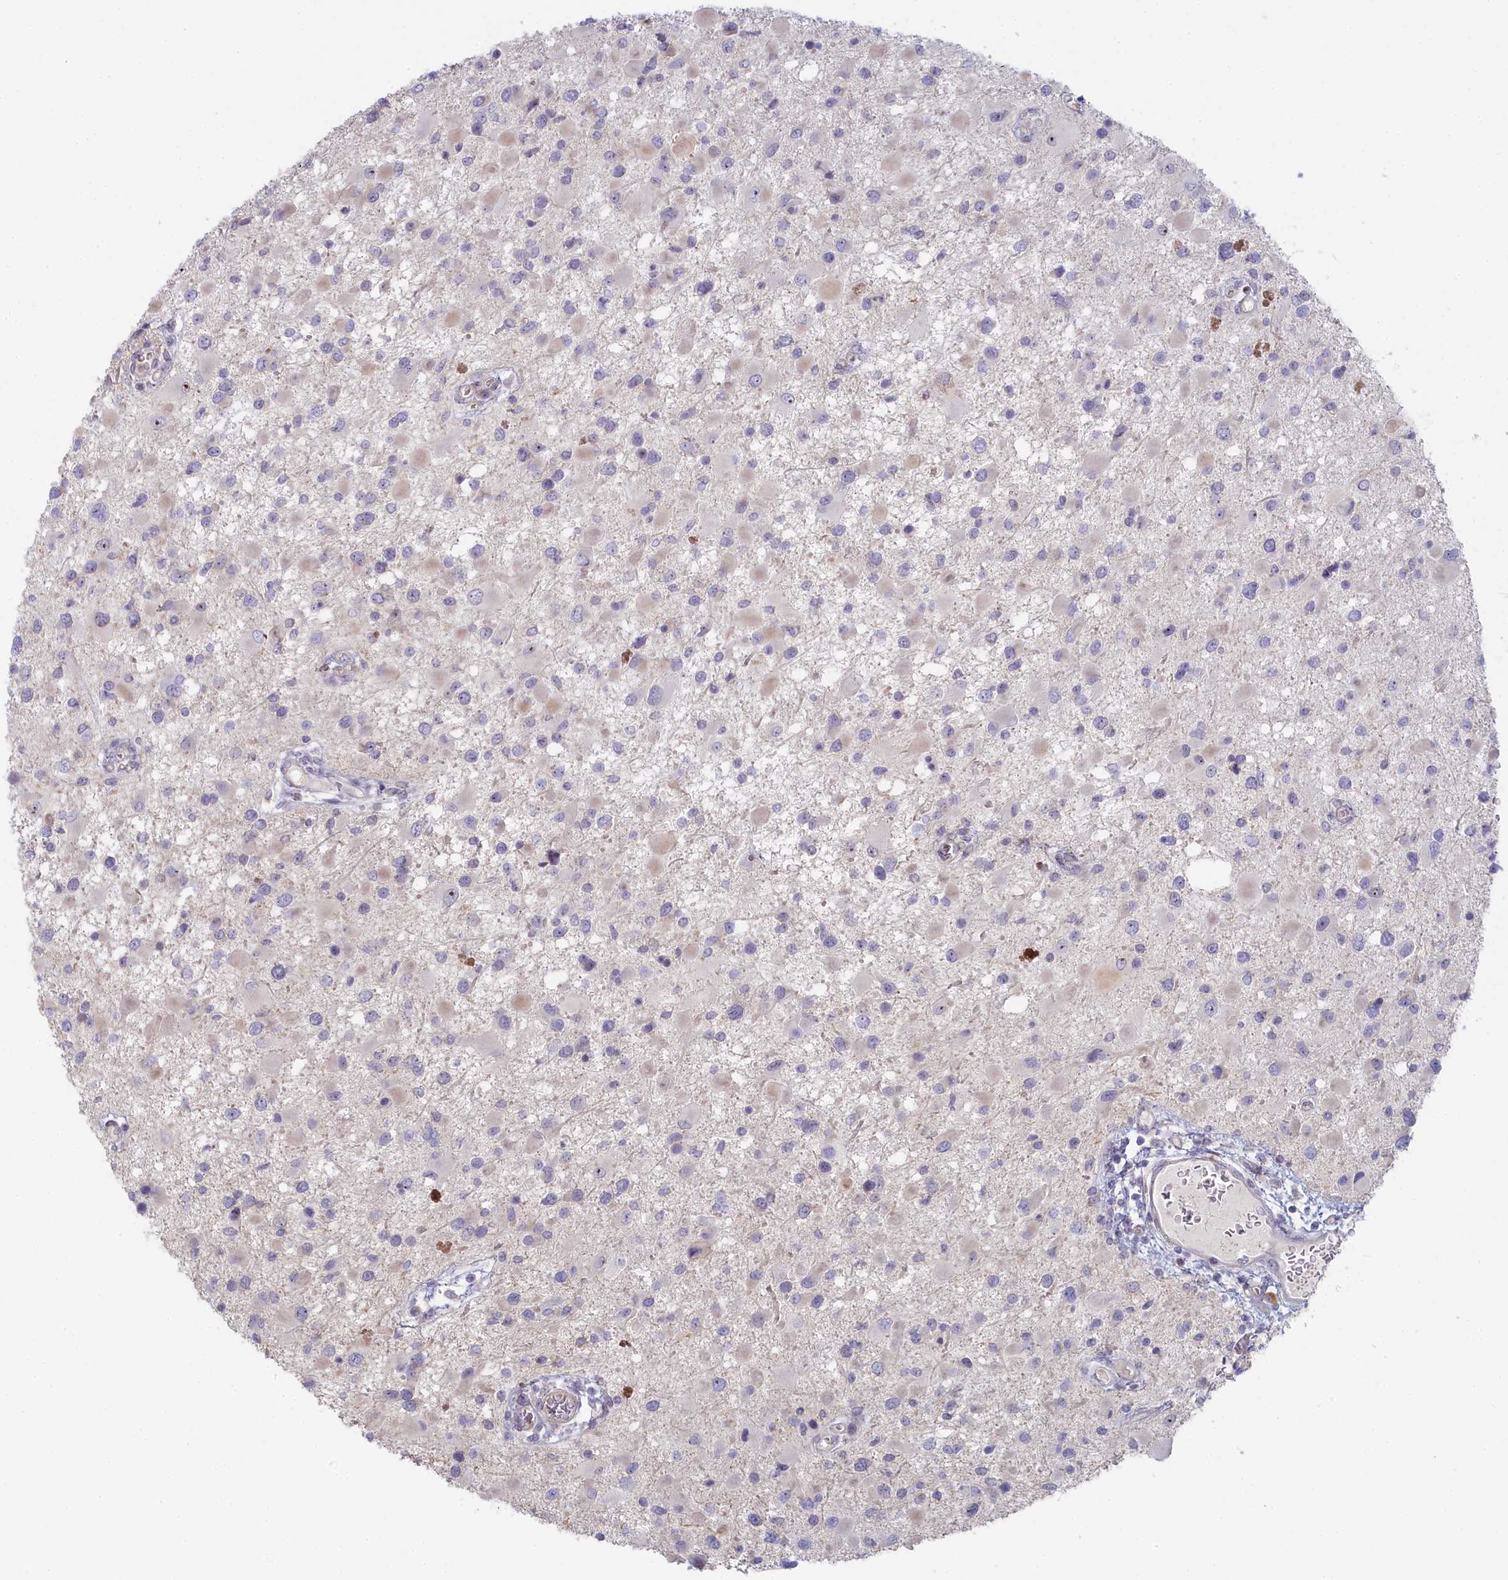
{"staining": {"intensity": "negative", "quantity": "none", "location": "none"}, "tissue": "glioma", "cell_type": "Tumor cells", "image_type": "cancer", "snomed": [{"axis": "morphology", "description": "Glioma, malignant, High grade"}, {"axis": "topography", "description": "Brain"}], "caption": "Tumor cells show no significant protein positivity in high-grade glioma (malignant). The staining was performed using DAB (3,3'-diaminobenzidine) to visualize the protein expression in brown, while the nuclei were stained in blue with hematoxylin (Magnification: 20x).", "gene": "INTS4", "patient": {"sex": "male", "age": 53}}